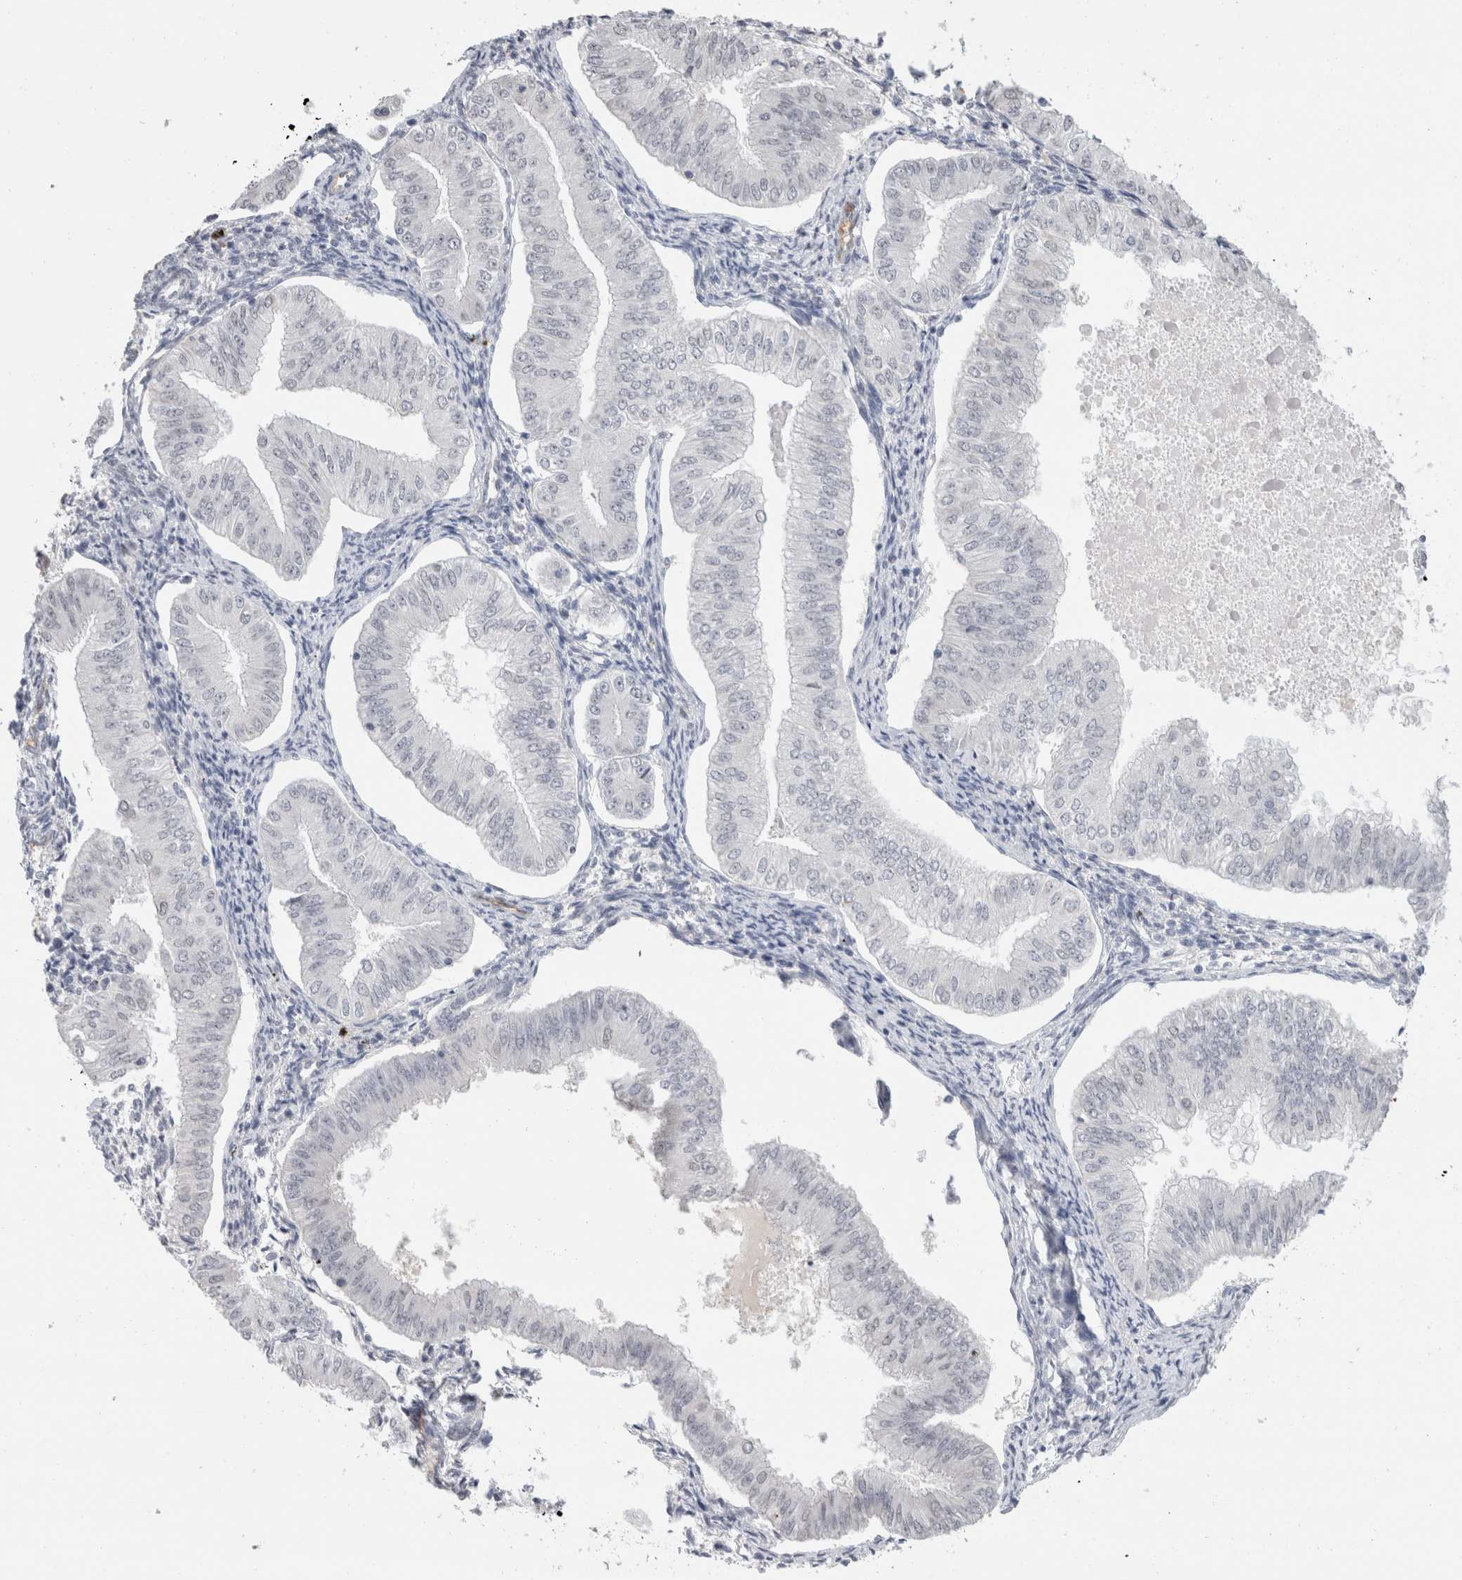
{"staining": {"intensity": "negative", "quantity": "none", "location": "none"}, "tissue": "endometrial cancer", "cell_type": "Tumor cells", "image_type": "cancer", "snomed": [{"axis": "morphology", "description": "Normal tissue, NOS"}, {"axis": "morphology", "description": "Adenocarcinoma, NOS"}, {"axis": "topography", "description": "Endometrium"}], "caption": "IHC of human endometrial cancer (adenocarcinoma) displays no positivity in tumor cells.", "gene": "CADM3", "patient": {"sex": "female", "age": 53}}